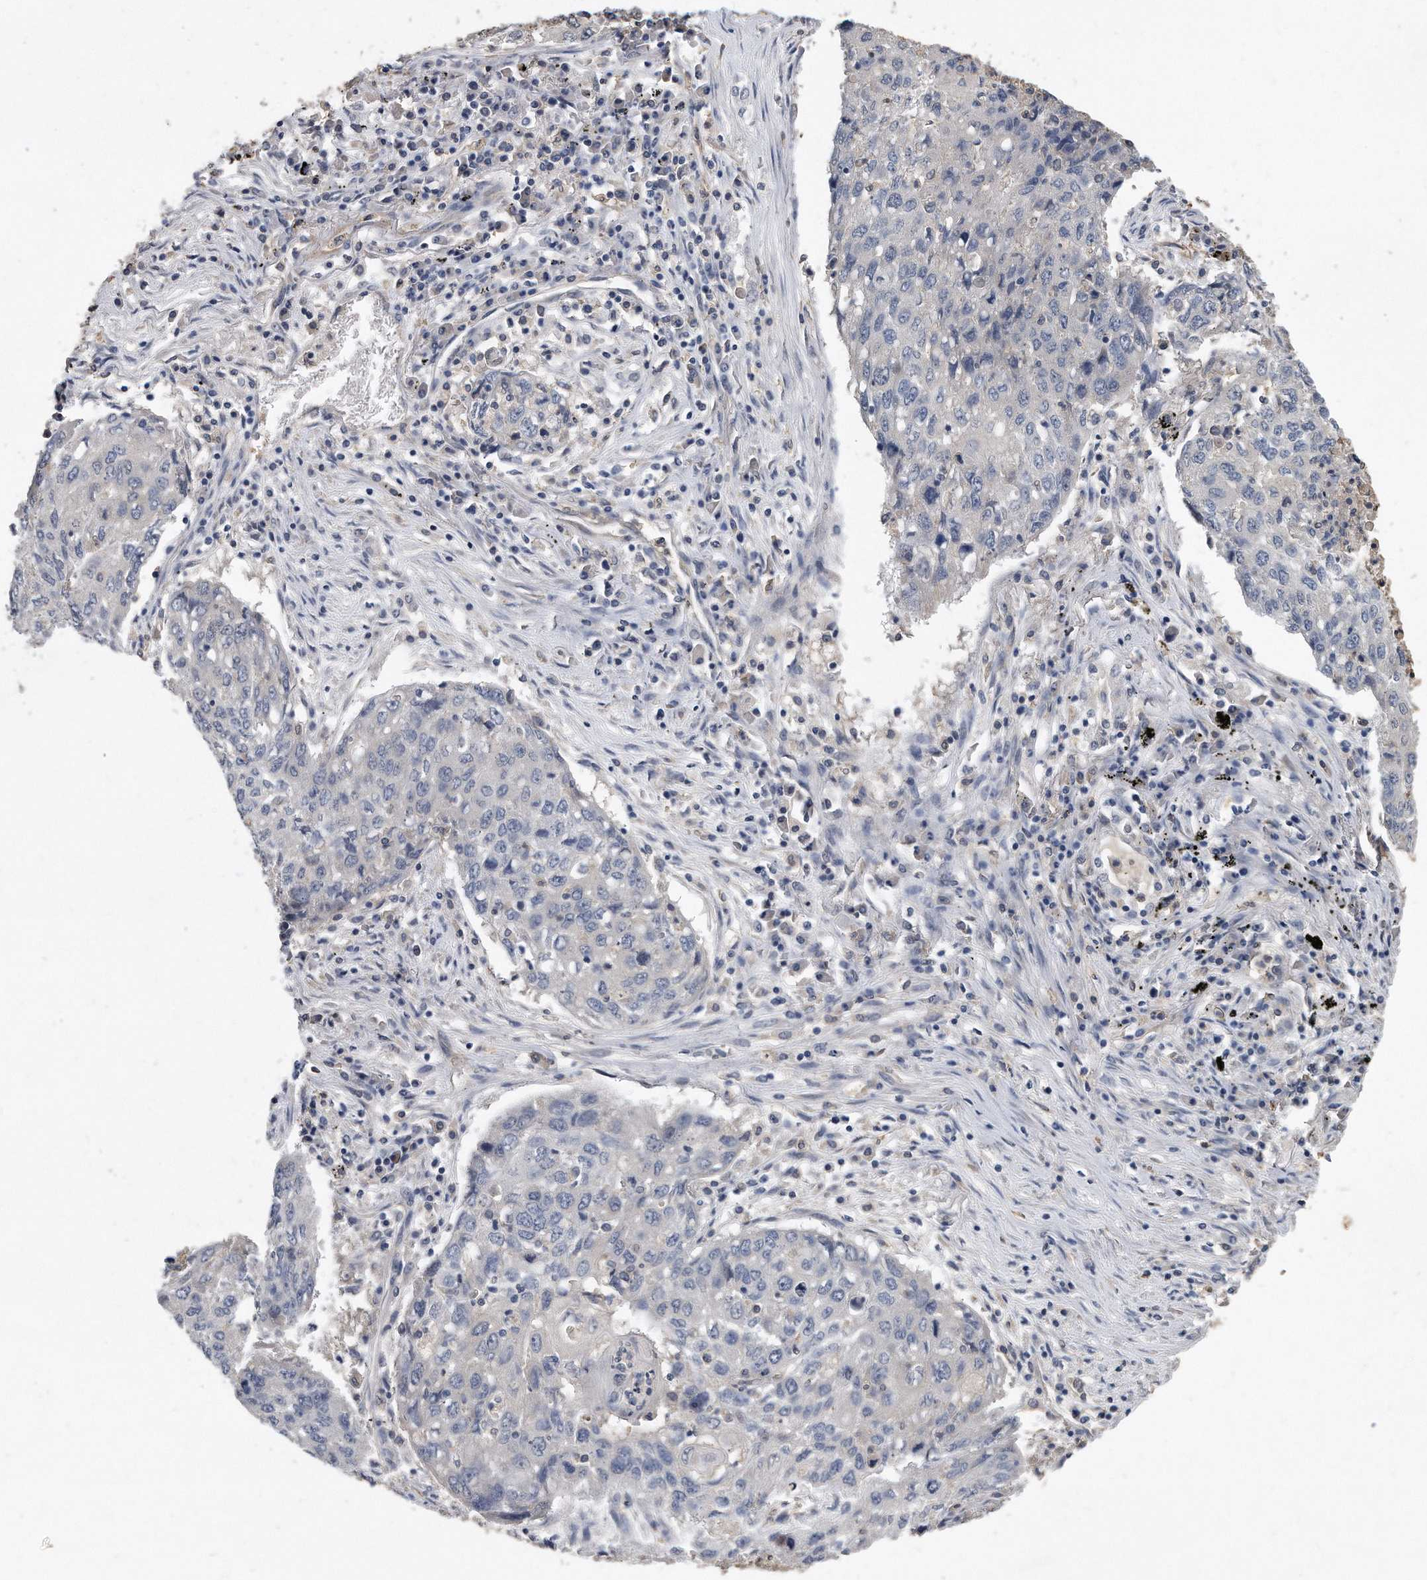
{"staining": {"intensity": "negative", "quantity": "none", "location": "none"}, "tissue": "lung cancer", "cell_type": "Tumor cells", "image_type": "cancer", "snomed": [{"axis": "morphology", "description": "Squamous cell carcinoma, NOS"}, {"axis": "topography", "description": "Lung"}], "caption": "Immunohistochemistry (IHC) of lung cancer exhibits no expression in tumor cells.", "gene": "HOMER3", "patient": {"sex": "female", "age": 63}}